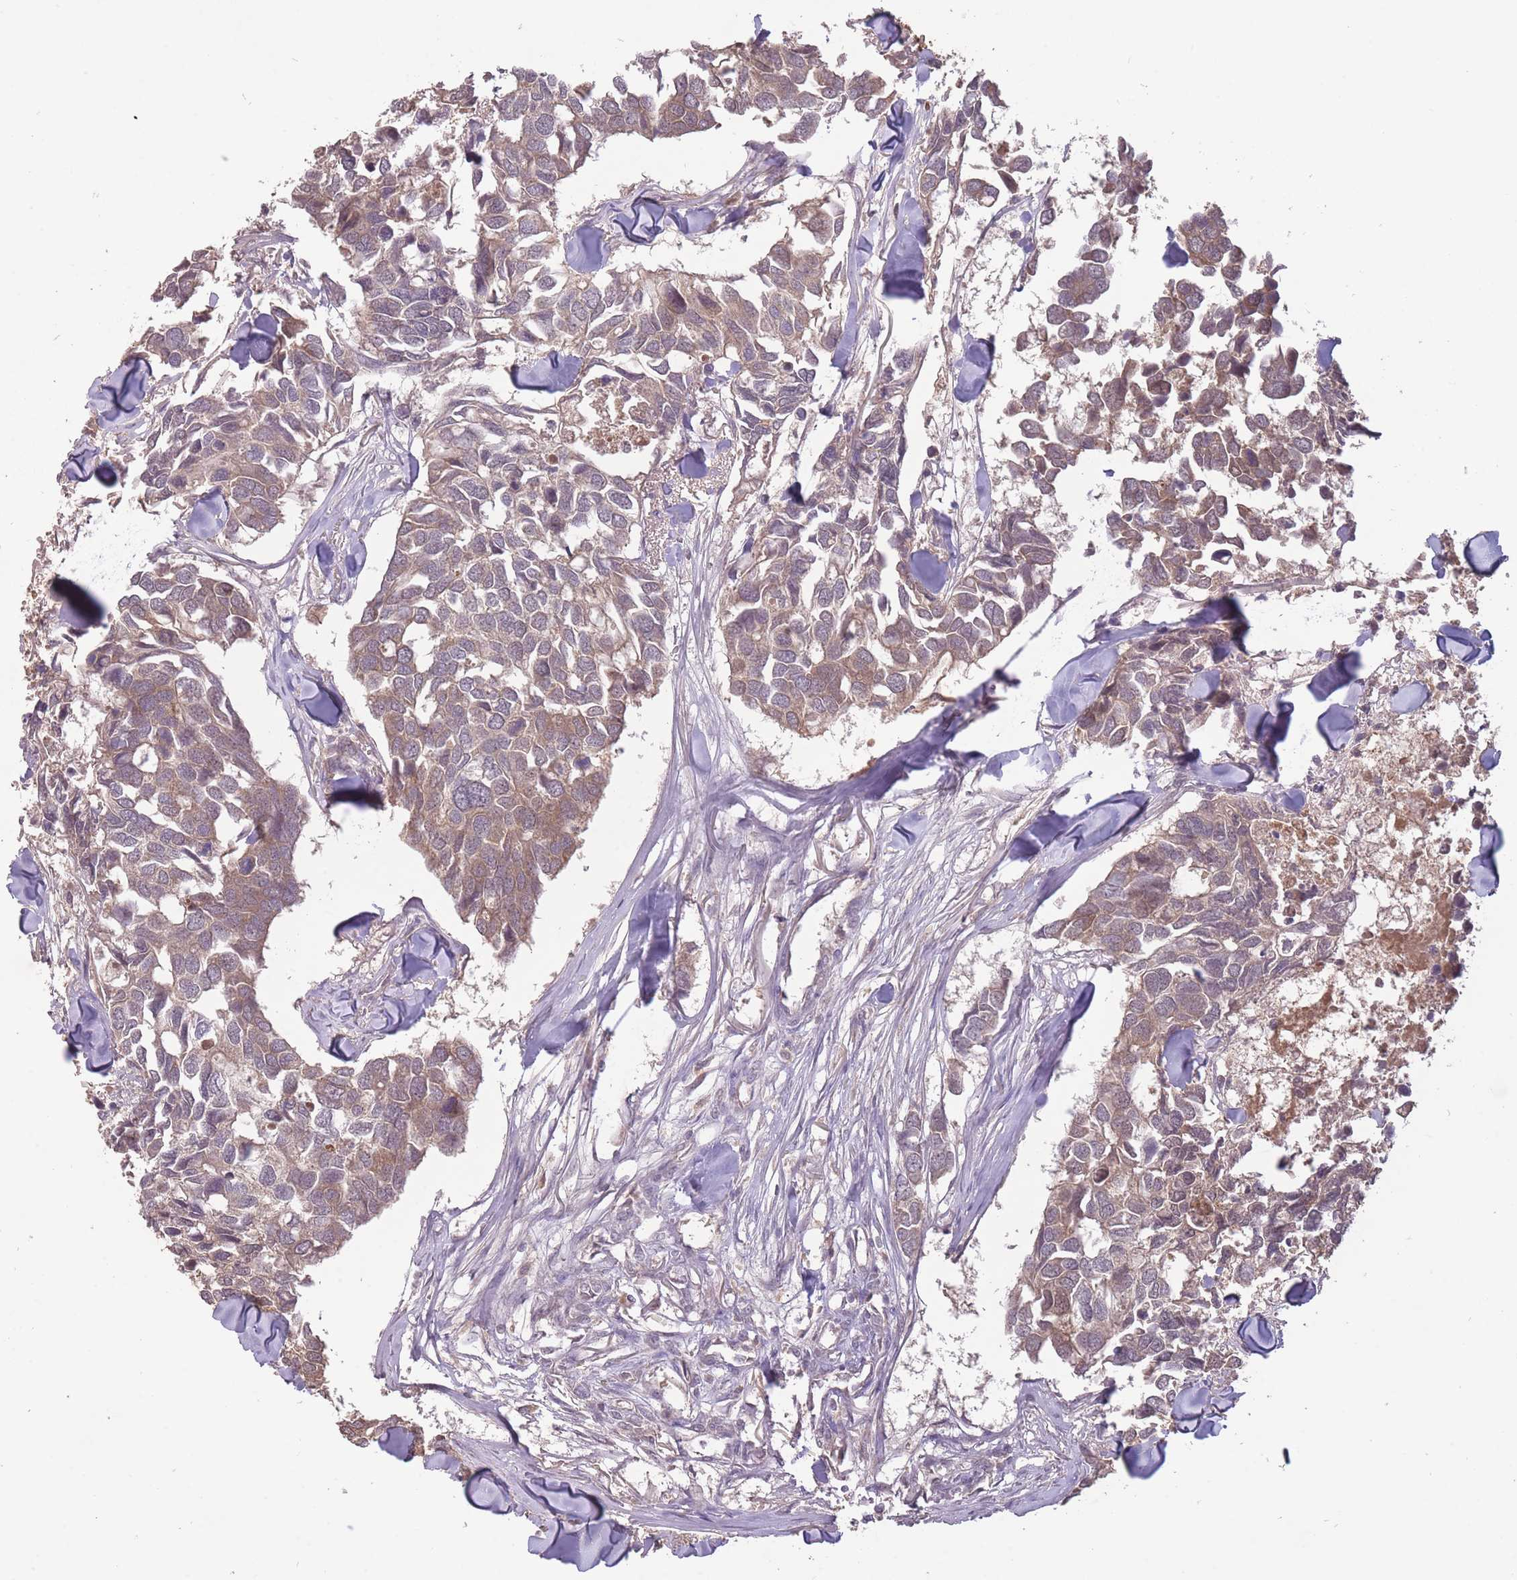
{"staining": {"intensity": "moderate", "quantity": "25%-75%", "location": "cytoplasmic/membranous"}, "tissue": "breast cancer", "cell_type": "Tumor cells", "image_type": "cancer", "snomed": [{"axis": "morphology", "description": "Duct carcinoma"}, {"axis": "topography", "description": "Breast"}], "caption": "Immunohistochemical staining of breast cancer (invasive ductal carcinoma) displays moderate cytoplasmic/membranous protein expression in about 25%-75% of tumor cells.", "gene": "LRATD2", "patient": {"sex": "female", "age": 83}}